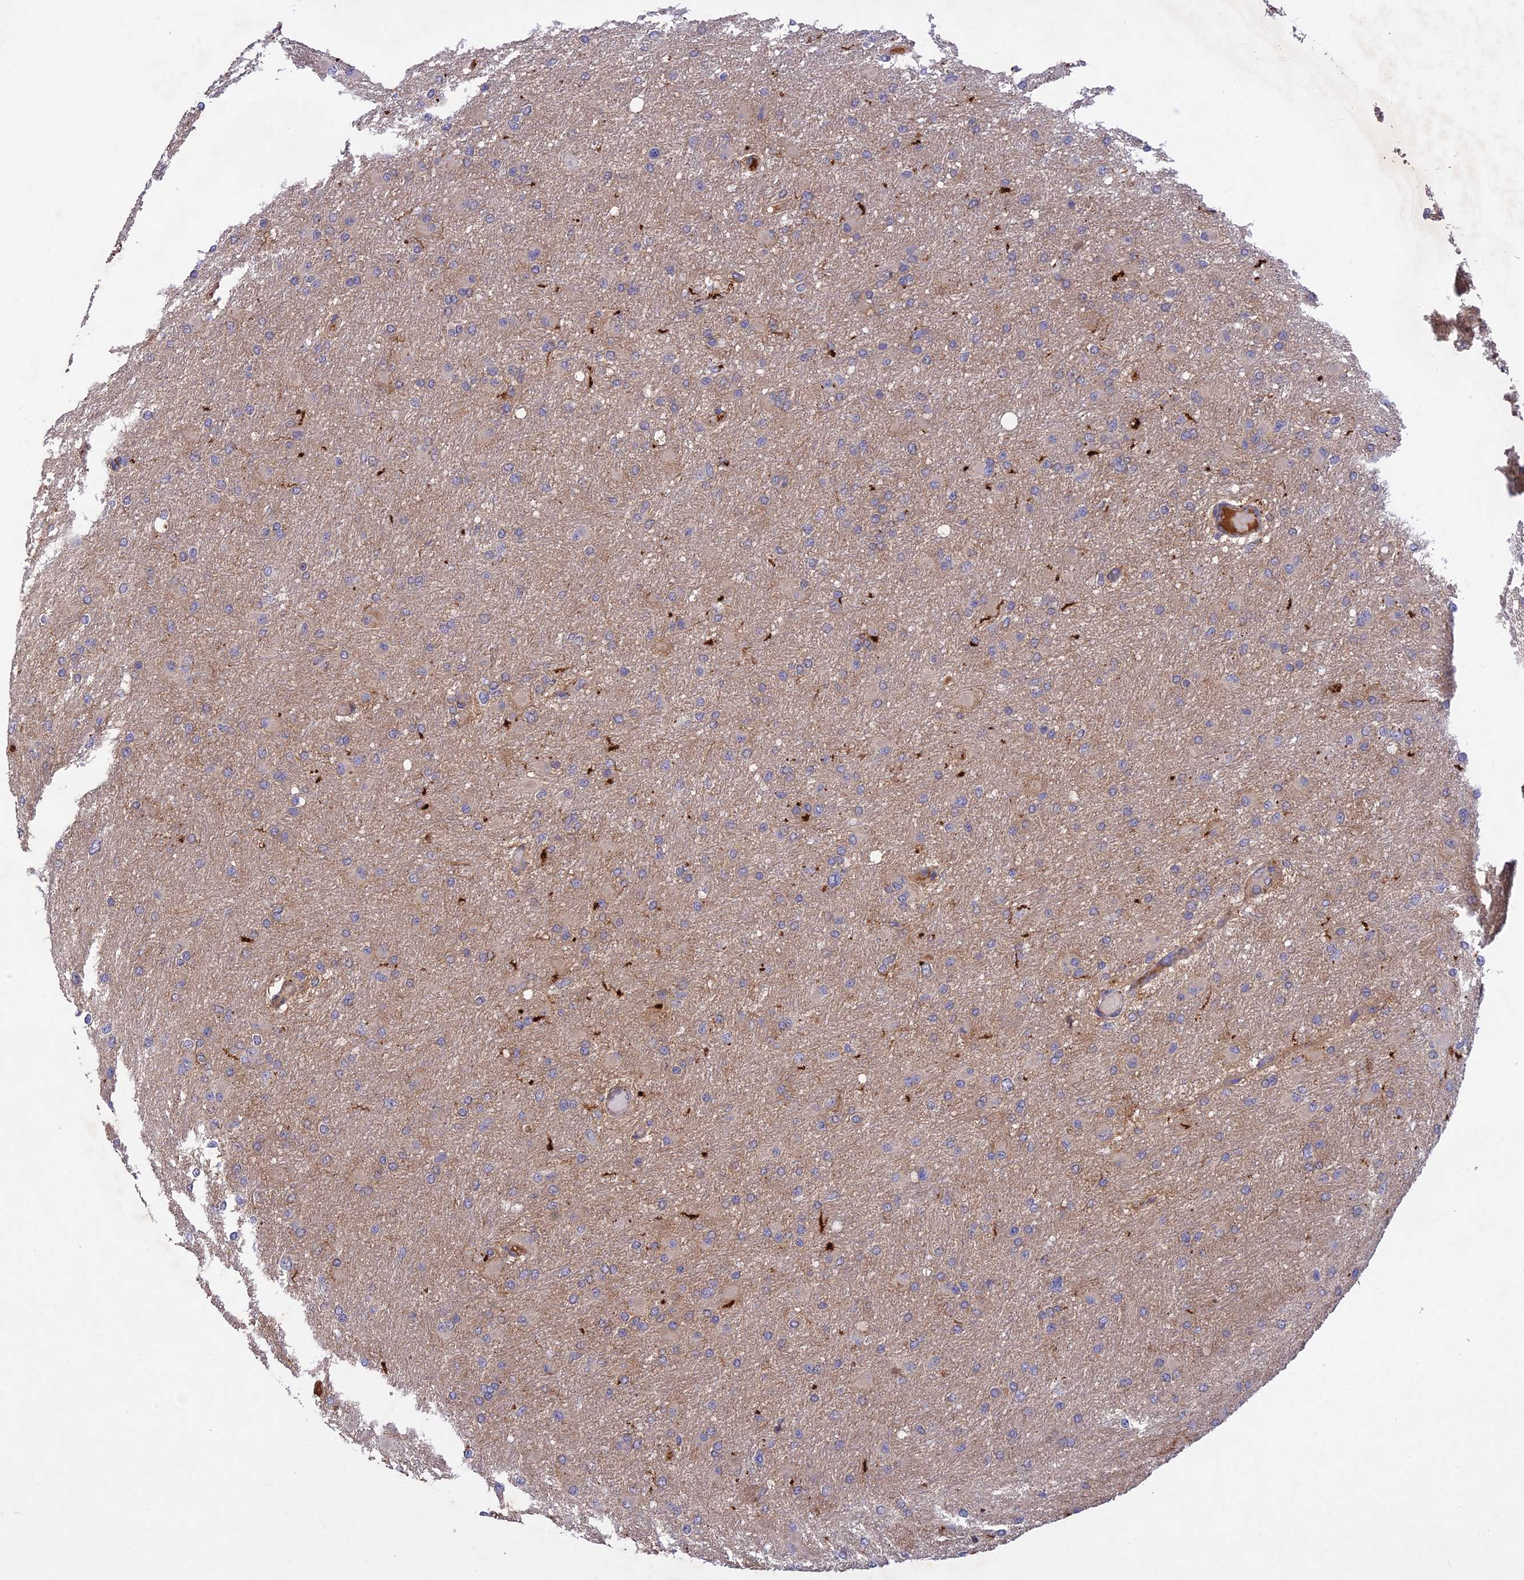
{"staining": {"intensity": "weak", "quantity": "<25%", "location": "cytoplasmic/membranous"}, "tissue": "glioma", "cell_type": "Tumor cells", "image_type": "cancer", "snomed": [{"axis": "morphology", "description": "Glioma, malignant, High grade"}, {"axis": "topography", "description": "Cerebral cortex"}], "caption": "DAB (3,3'-diaminobenzidine) immunohistochemical staining of malignant glioma (high-grade) reveals no significant staining in tumor cells.", "gene": "ADO", "patient": {"sex": "female", "age": 36}}